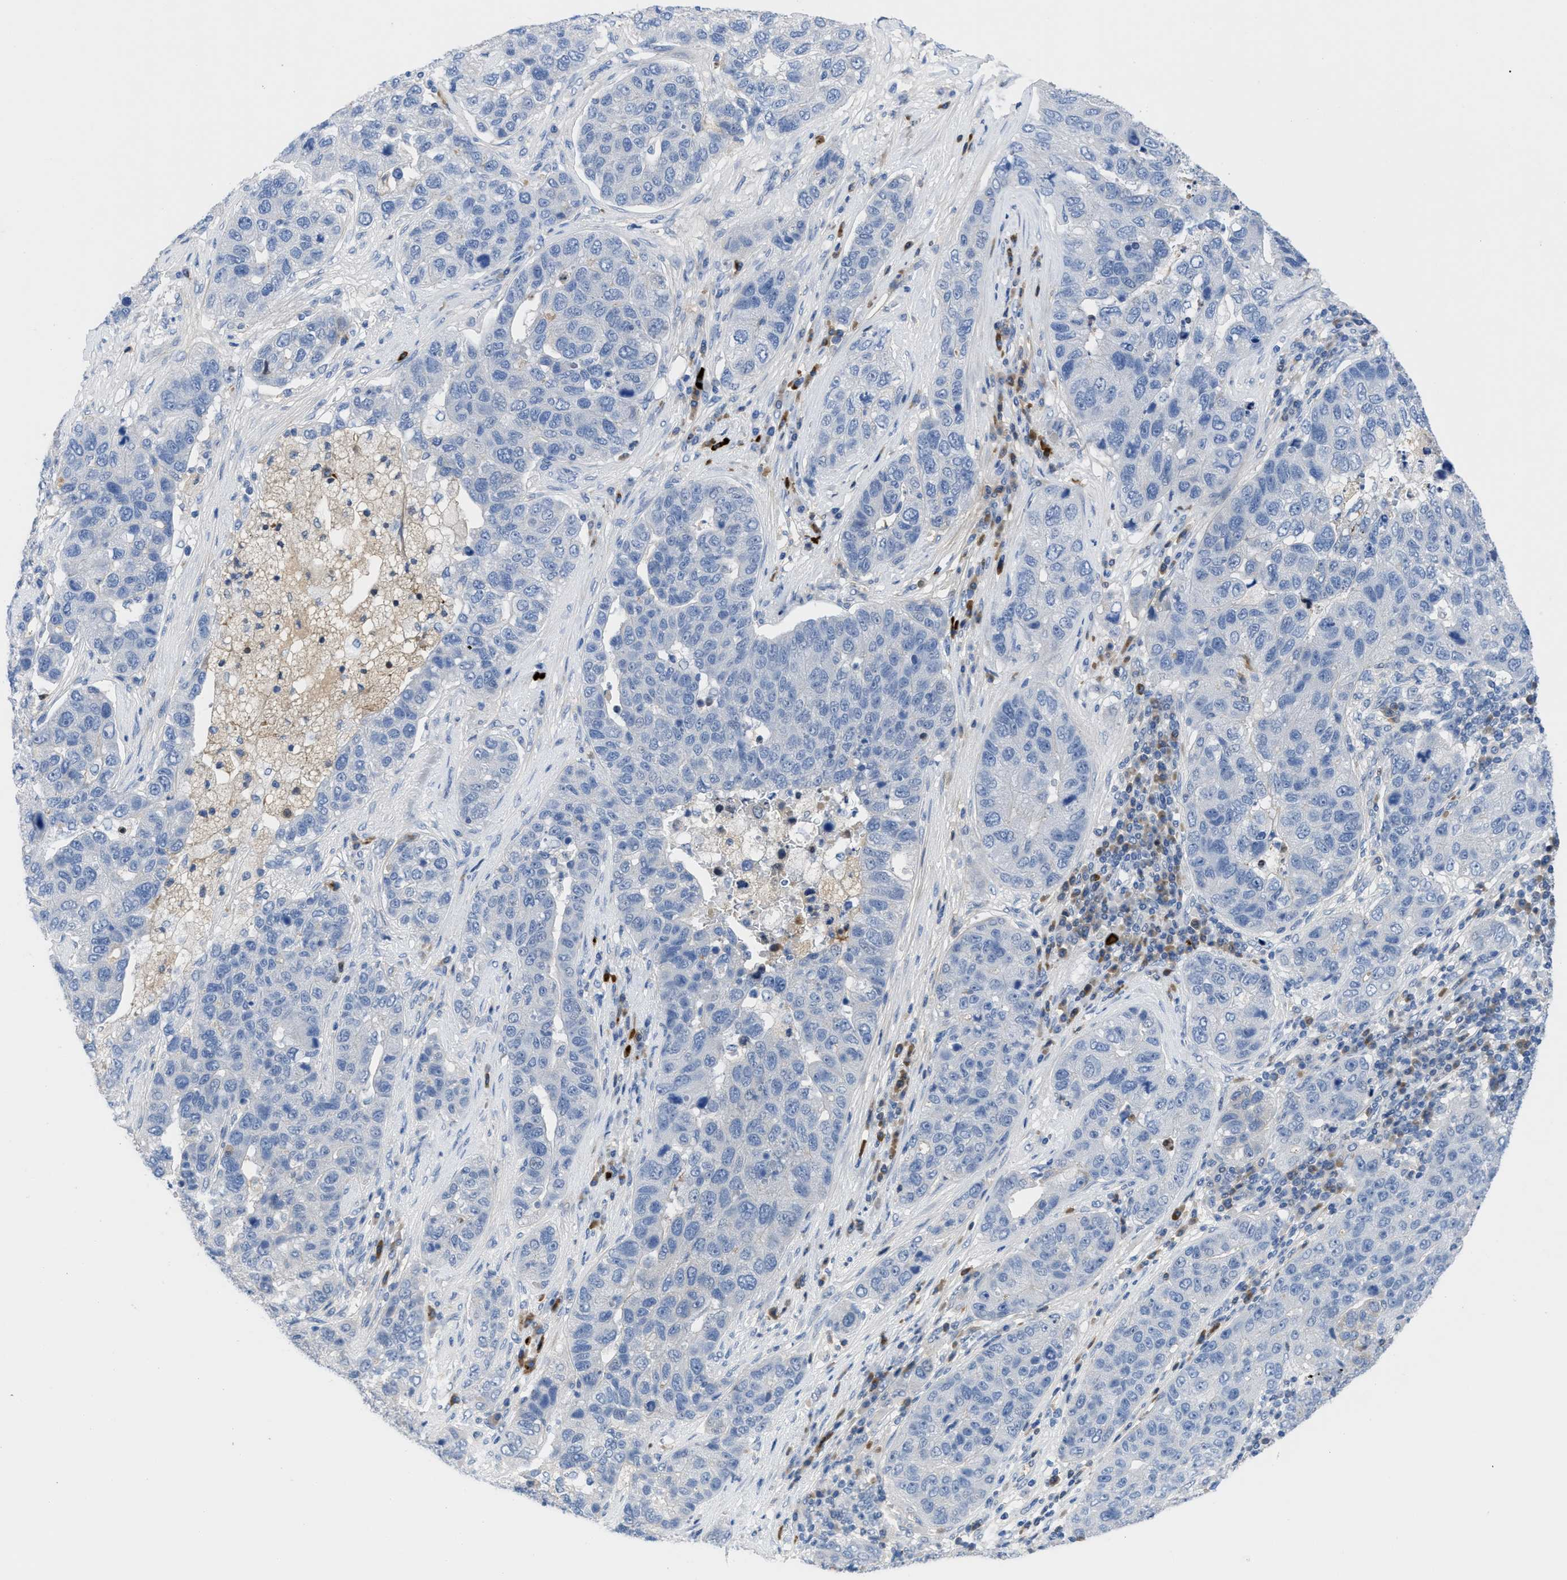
{"staining": {"intensity": "negative", "quantity": "none", "location": "none"}, "tissue": "pancreatic cancer", "cell_type": "Tumor cells", "image_type": "cancer", "snomed": [{"axis": "morphology", "description": "Adenocarcinoma, NOS"}, {"axis": "topography", "description": "Pancreas"}], "caption": "Tumor cells are negative for brown protein staining in adenocarcinoma (pancreatic).", "gene": "OR9K2", "patient": {"sex": "female", "age": 61}}